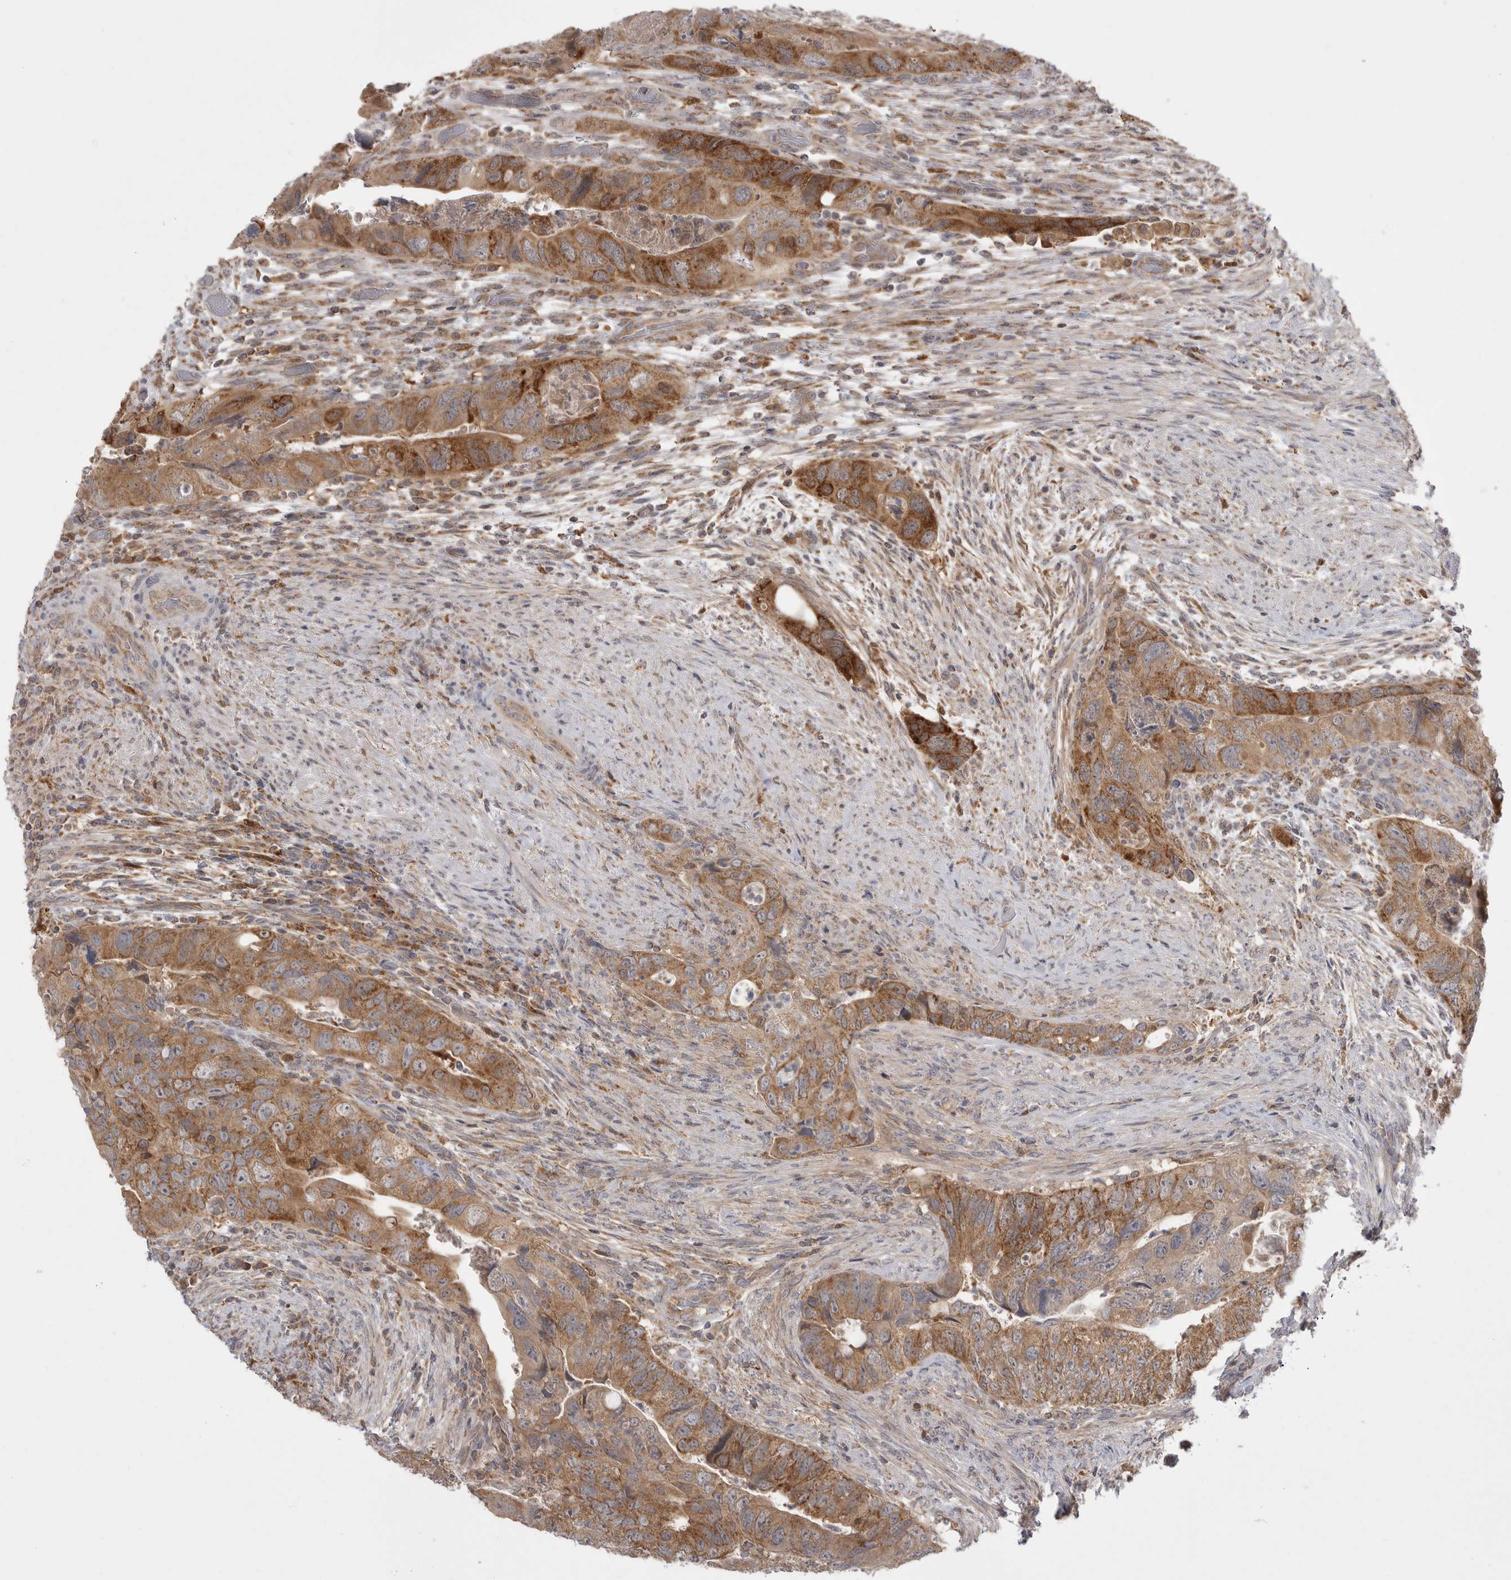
{"staining": {"intensity": "moderate", "quantity": ">75%", "location": "cytoplasmic/membranous"}, "tissue": "colorectal cancer", "cell_type": "Tumor cells", "image_type": "cancer", "snomed": [{"axis": "morphology", "description": "Adenocarcinoma, NOS"}, {"axis": "topography", "description": "Rectum"}], "caption": "A high-resolution photomicrograph shows immunohistochemistry (IHC) staining of colorectal cancer, which displays moderate cytoplasmic/membranous staining in approximately >75% of tumor cells.", "gene": "KYAT3", "patient": {"sex": "male", "age": 63}}